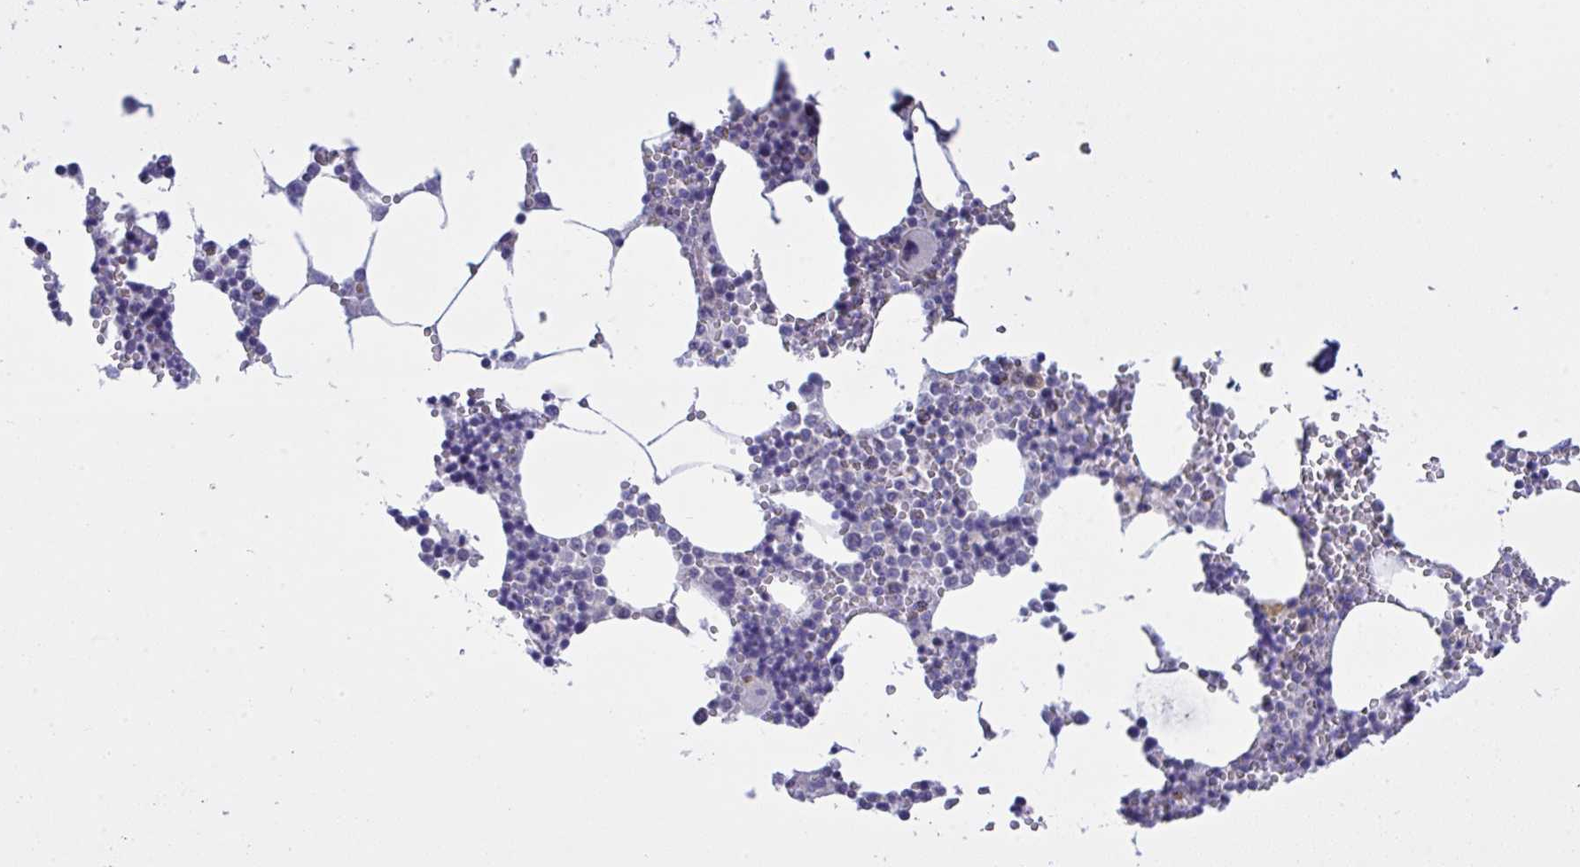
{"staining": {"intensity": "moderate", "quantity": "<25%", "location": "cytoplasmic/membranous"}, "tissue": "bone marrow", "cell_type": "Hematopoietic cells", "image_type": "normal", "snomed": [{"axis": "morphology", "description": "Normal tissue, NOS"}, {"axis": "topography", "description": "Bone marrow"}], "caption": "Normal bone marrow shows moderate cytoplasmic/membranous staining in approximately <25% of hematopoietic cells (Brightfield microscopy of DAB IHC at high magnification)..", "gene": "TMEM41A", "patient": {"sex": "male", "age": 54}}